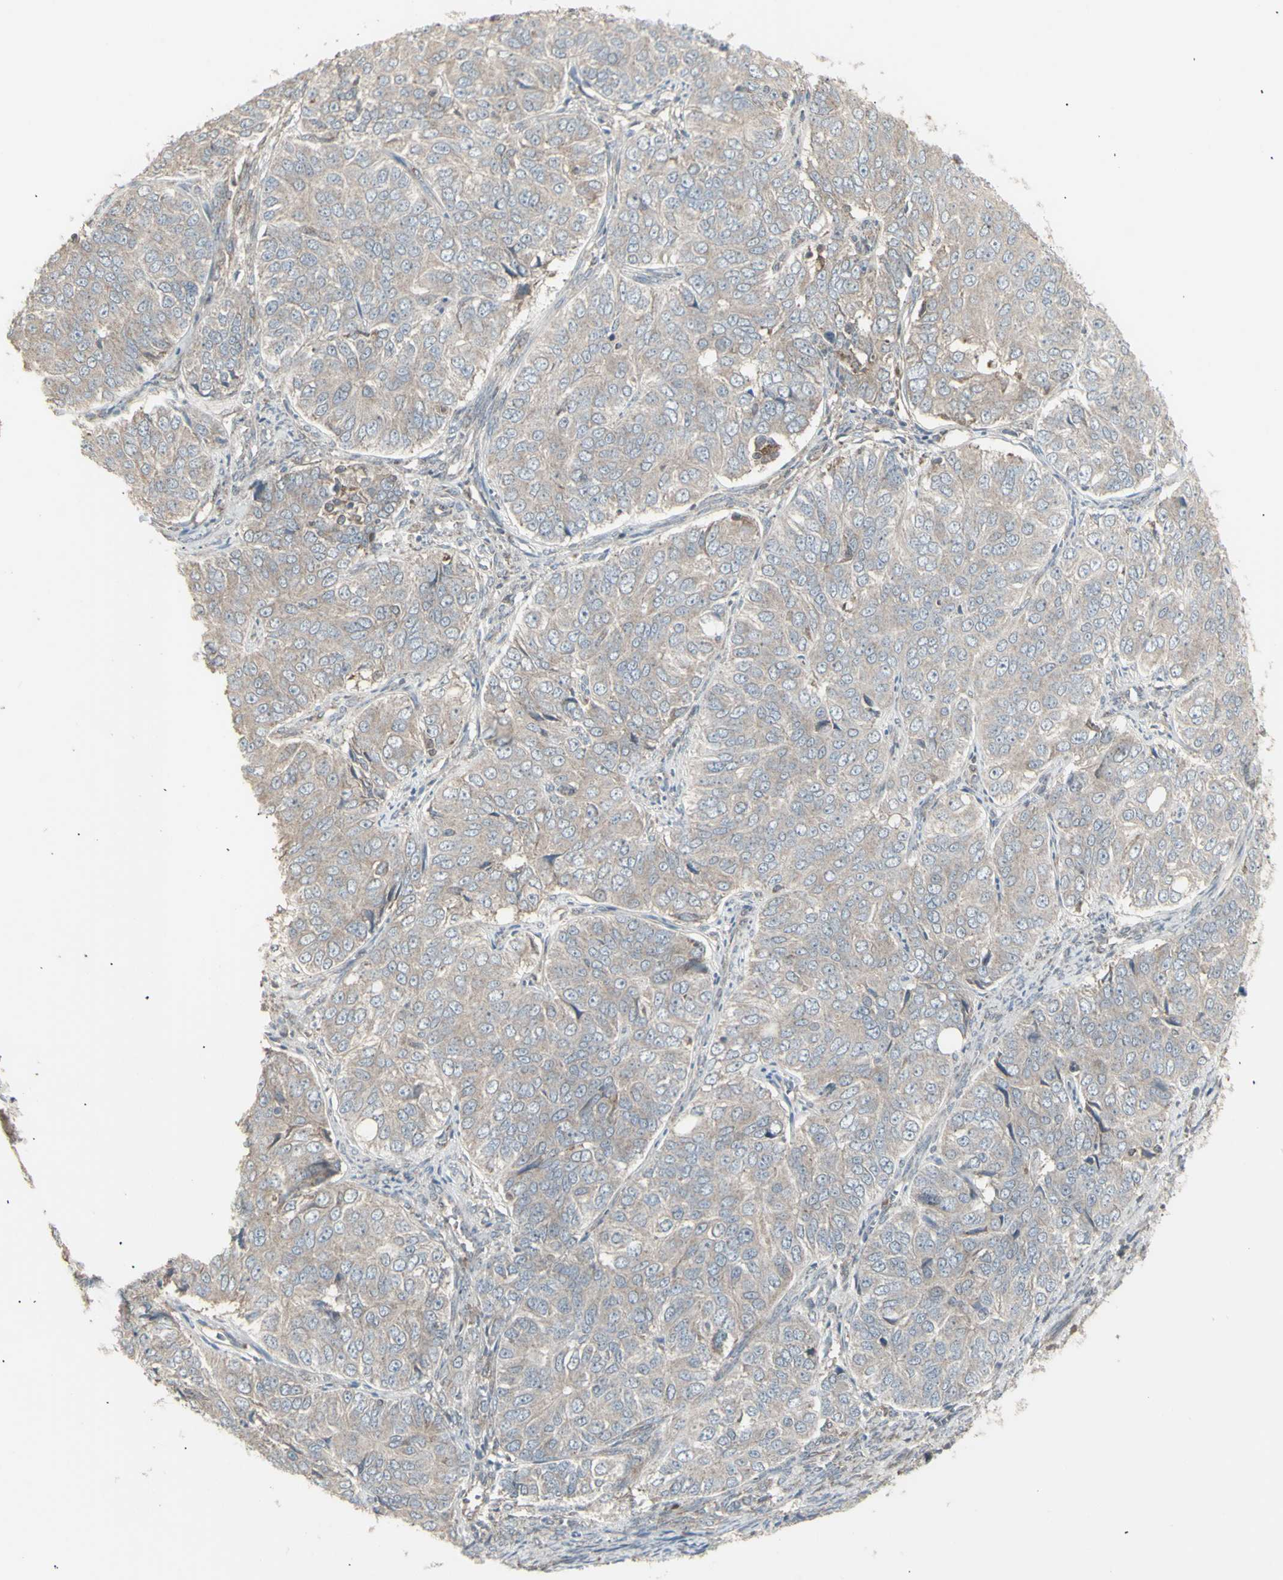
{"staining": {"intensity": "weak", "quantity": ">75%", "location": "cytoplasmic/membranous"}, "tissue": "ovarian cancer", "cell_type": "Tumor cells", "image_type": "cancer", "snomed": [{"axis": "morphology", "description": "Carcinoma, endometroid"}, {"axis": "topography", "description": "Ovary"}], "caption": "High-magnification brightfield microscopy of ovarian cancer stained with DAB (3,3'-diaminobenzidine) (brown) and counterstained with hematoxylin (blue). tumor cells exhibit weak cytoplasmic/membranous staining is seen in about>75% of cells. (DAB IHC with brightfield microscopy, high magnification).", "gene": "RNASEL", "patient": {"sex": "female", "age": 51}}